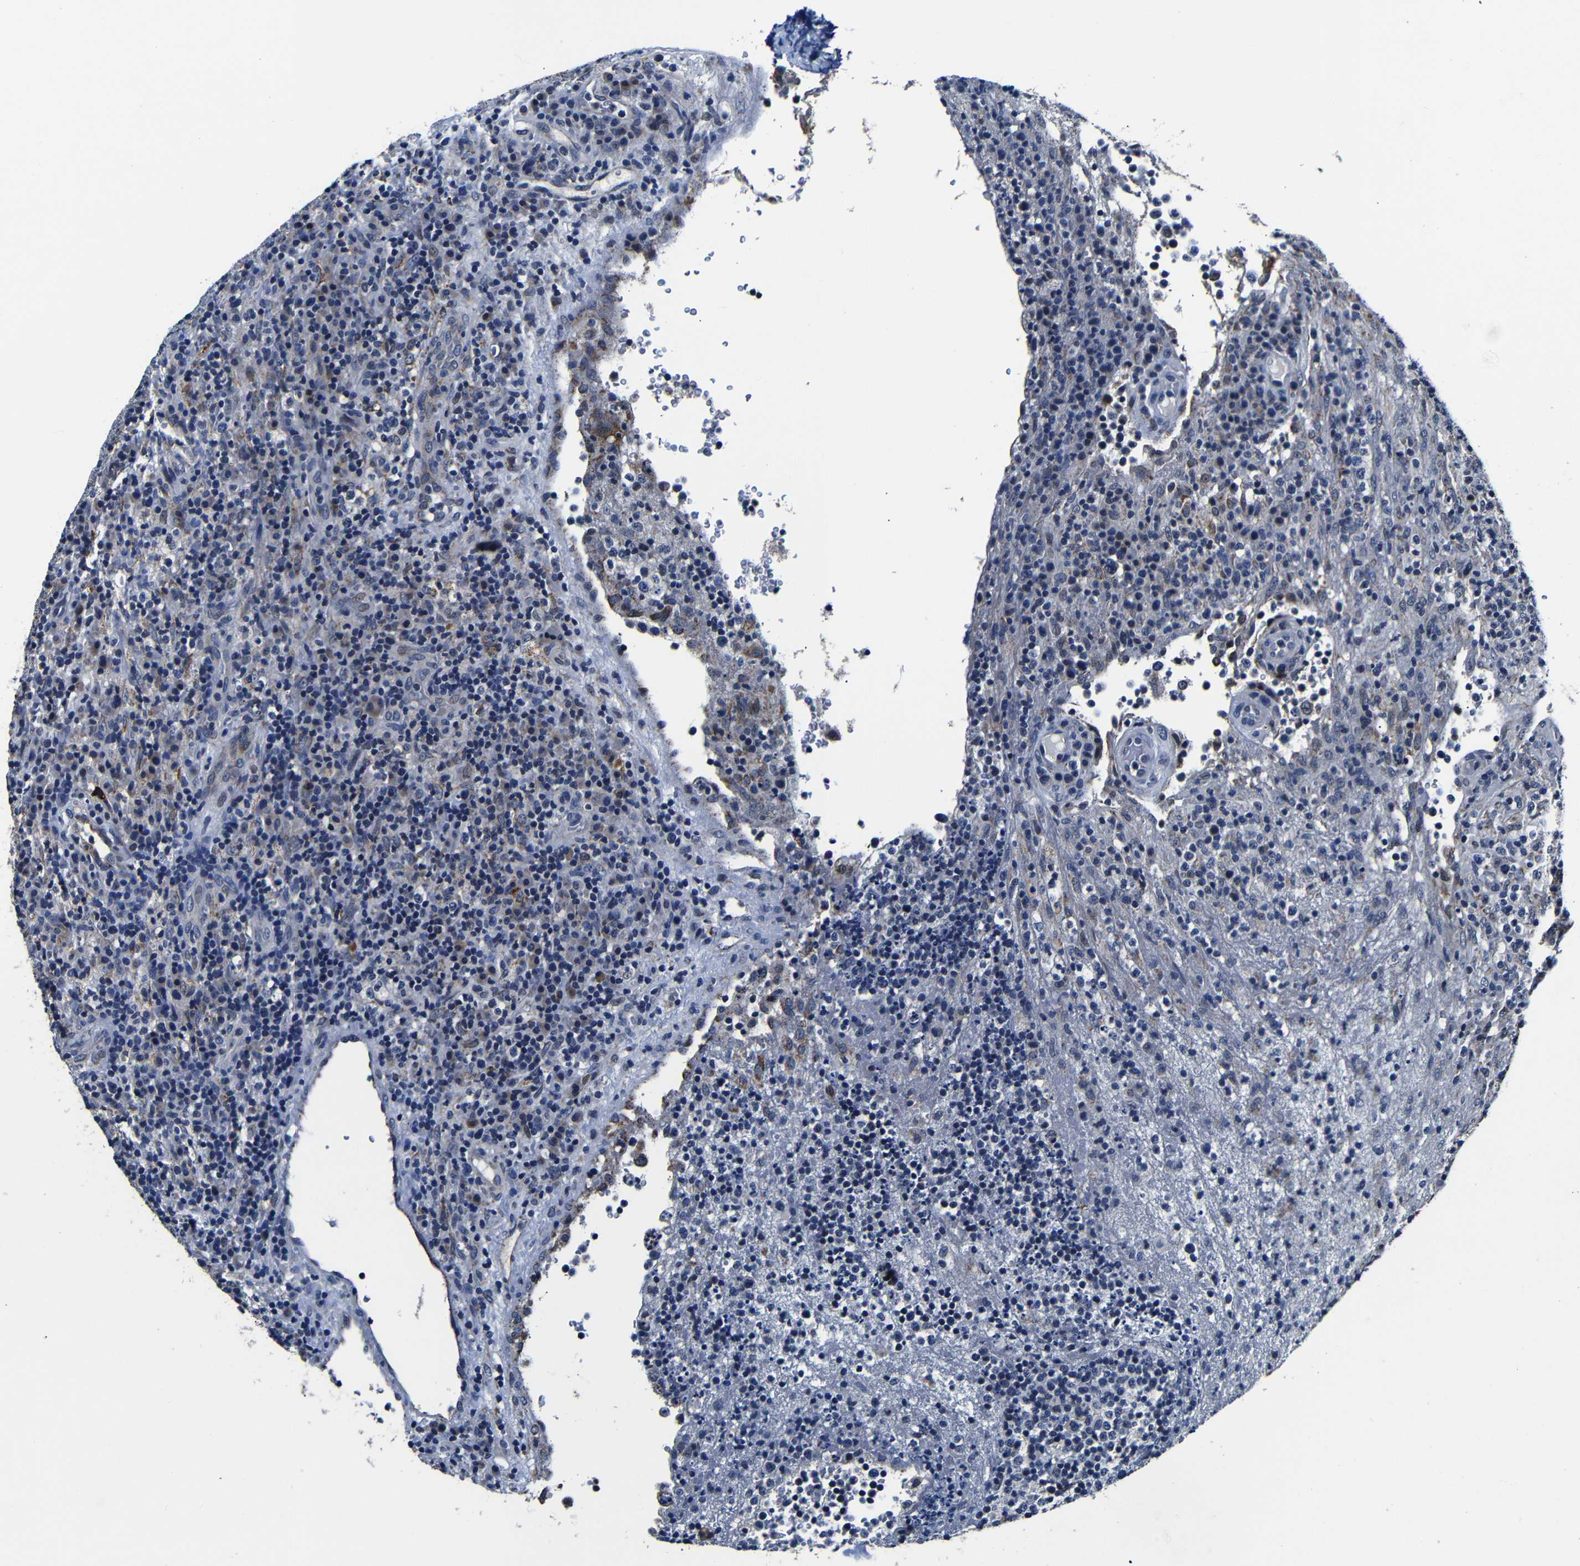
{"staining": {"intensity": "weak", "quantity": "<25%", "location": "cytoplasmic/membranous"}, "tissue": "lymphoma", "cell_type": "Tumor cells", "image_type": "cancer", "snomed": [{"axis": "morphology", "description": "Malignant lymphoma, non-Hodgkin's type, High grade"}, {"axis": "topography", "description": "Lymph node"}], "caption": "The image reveals no significant staining in tumor cells of high-grade malignant lymphoma, non-Hodgkin's type.", "gene": "DEPP1", "patient": {"sex": "female", "age": 76}}